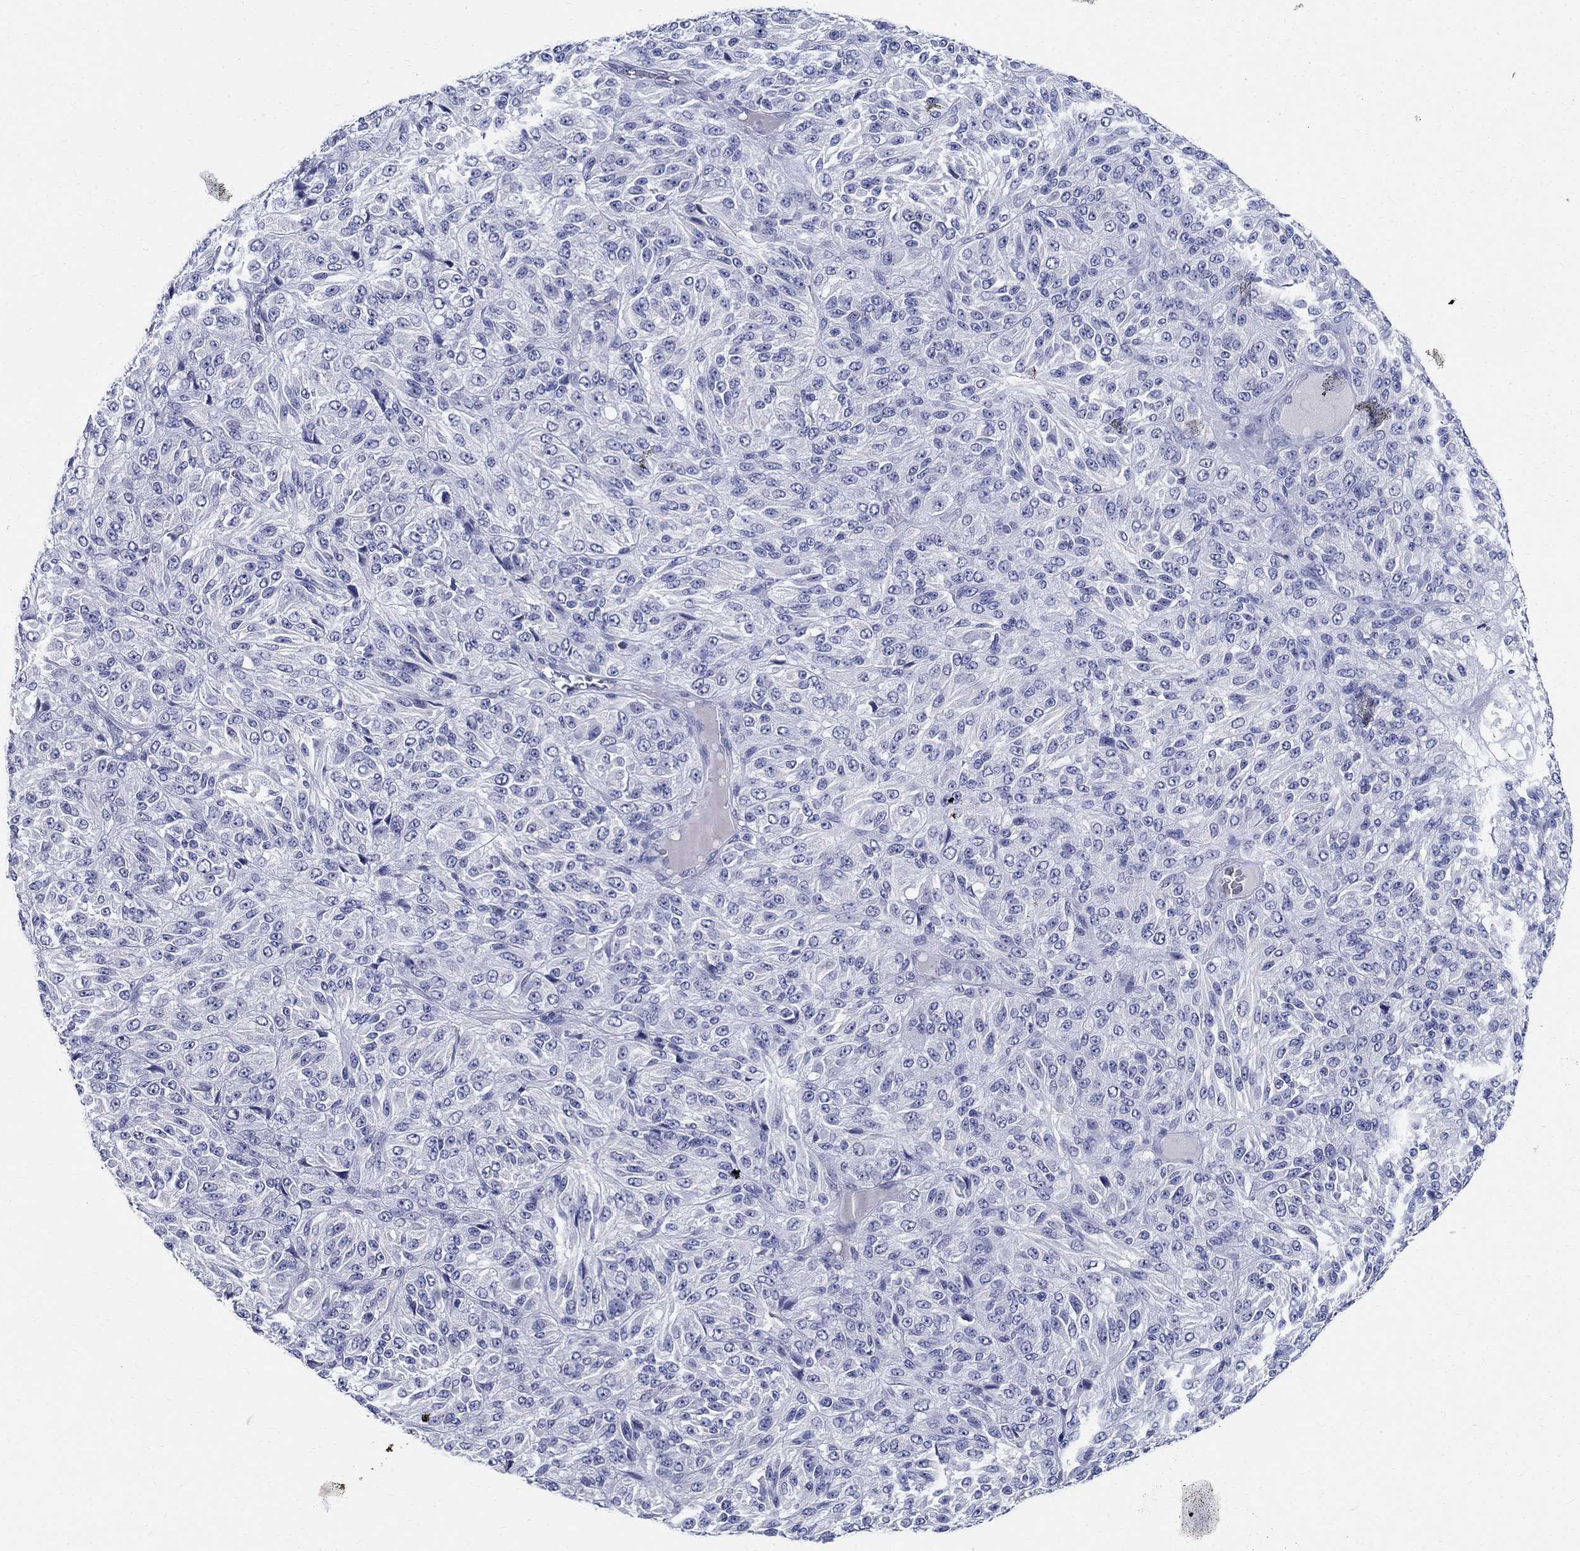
{"staining": {"intensity": "negative", "quantity": "none", "location": "none"}, "tissue": "melanoma", "cell_type": "Tumor cells", "image_type": "cancer", "snomed": [{"axis": "morphology", "description": "Malignant melanoma, Metastatic site"}, {"axis": "topography", "description": "Brain"}], "caption": "Immunohistochemistry photomicrograph of neoplastic tissue: human malignant melanoma (metastatic site) stained with DAB (3,3'-diaminobenzidine) shows no significant protein staining in tumor cells.", "gene": "CETN1", "patient": {"sex": "female", "age": 56}}